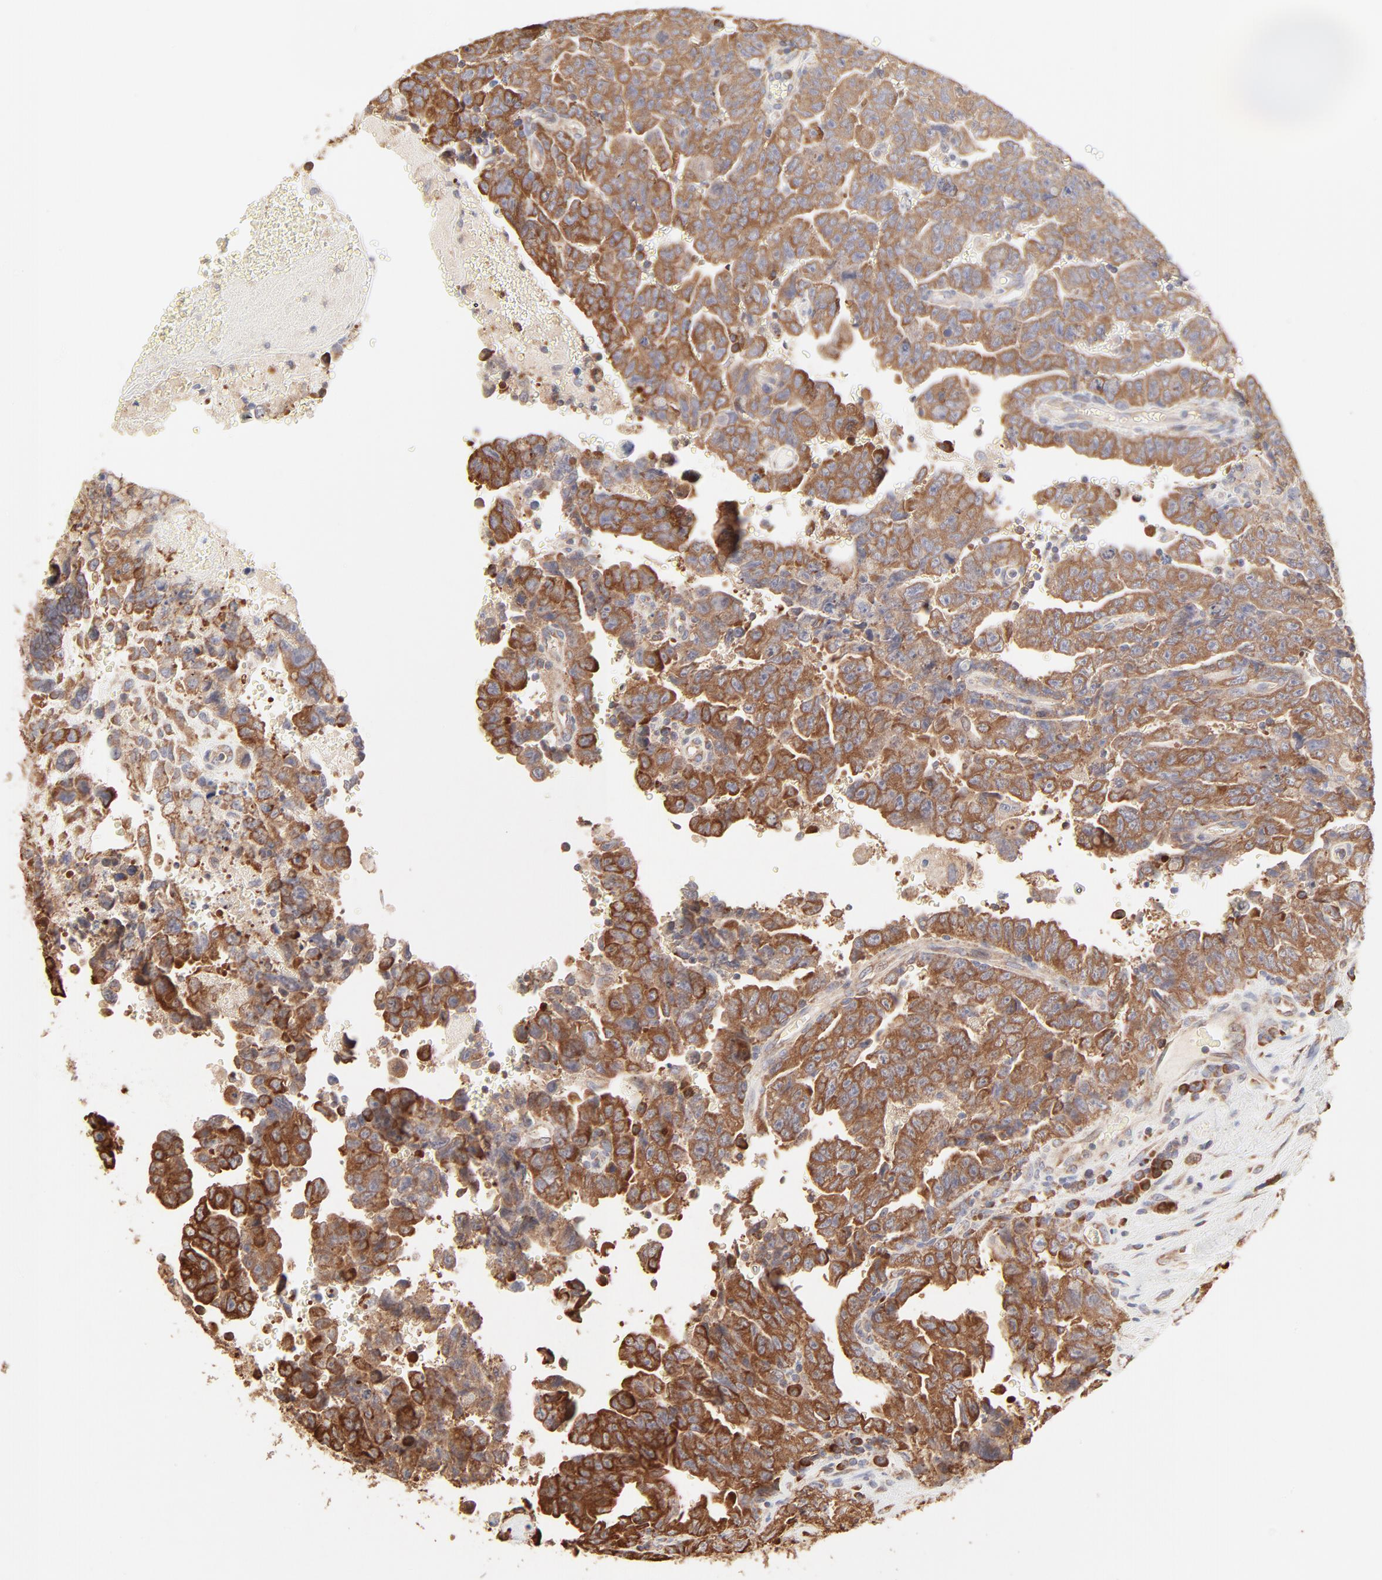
{"staining": {"intensity": "moderate", "quantity": ">75%", "location": "cytoplasmic/membranous"}, "tissue": "testis cancer", "cell_type": "Tumor cells", "image_type": "cancer", "snomed": [{"axis": "morphology", "description": "Carcinoma, Embryonal, NOS"}, {"axis": "topography", "description": "Testis"}], "caption": "Immunohistochemical staining of testis cancer (embryonal carcinoma) exhibits moderate cytoplasmic/membranous protein expression in approximately >75% of tumor cells. (DAB IHC, brown staining for protein, blue staining for nuclei).", "gene": "RPS20", "patient": {"sex": "male", "age": 28}}